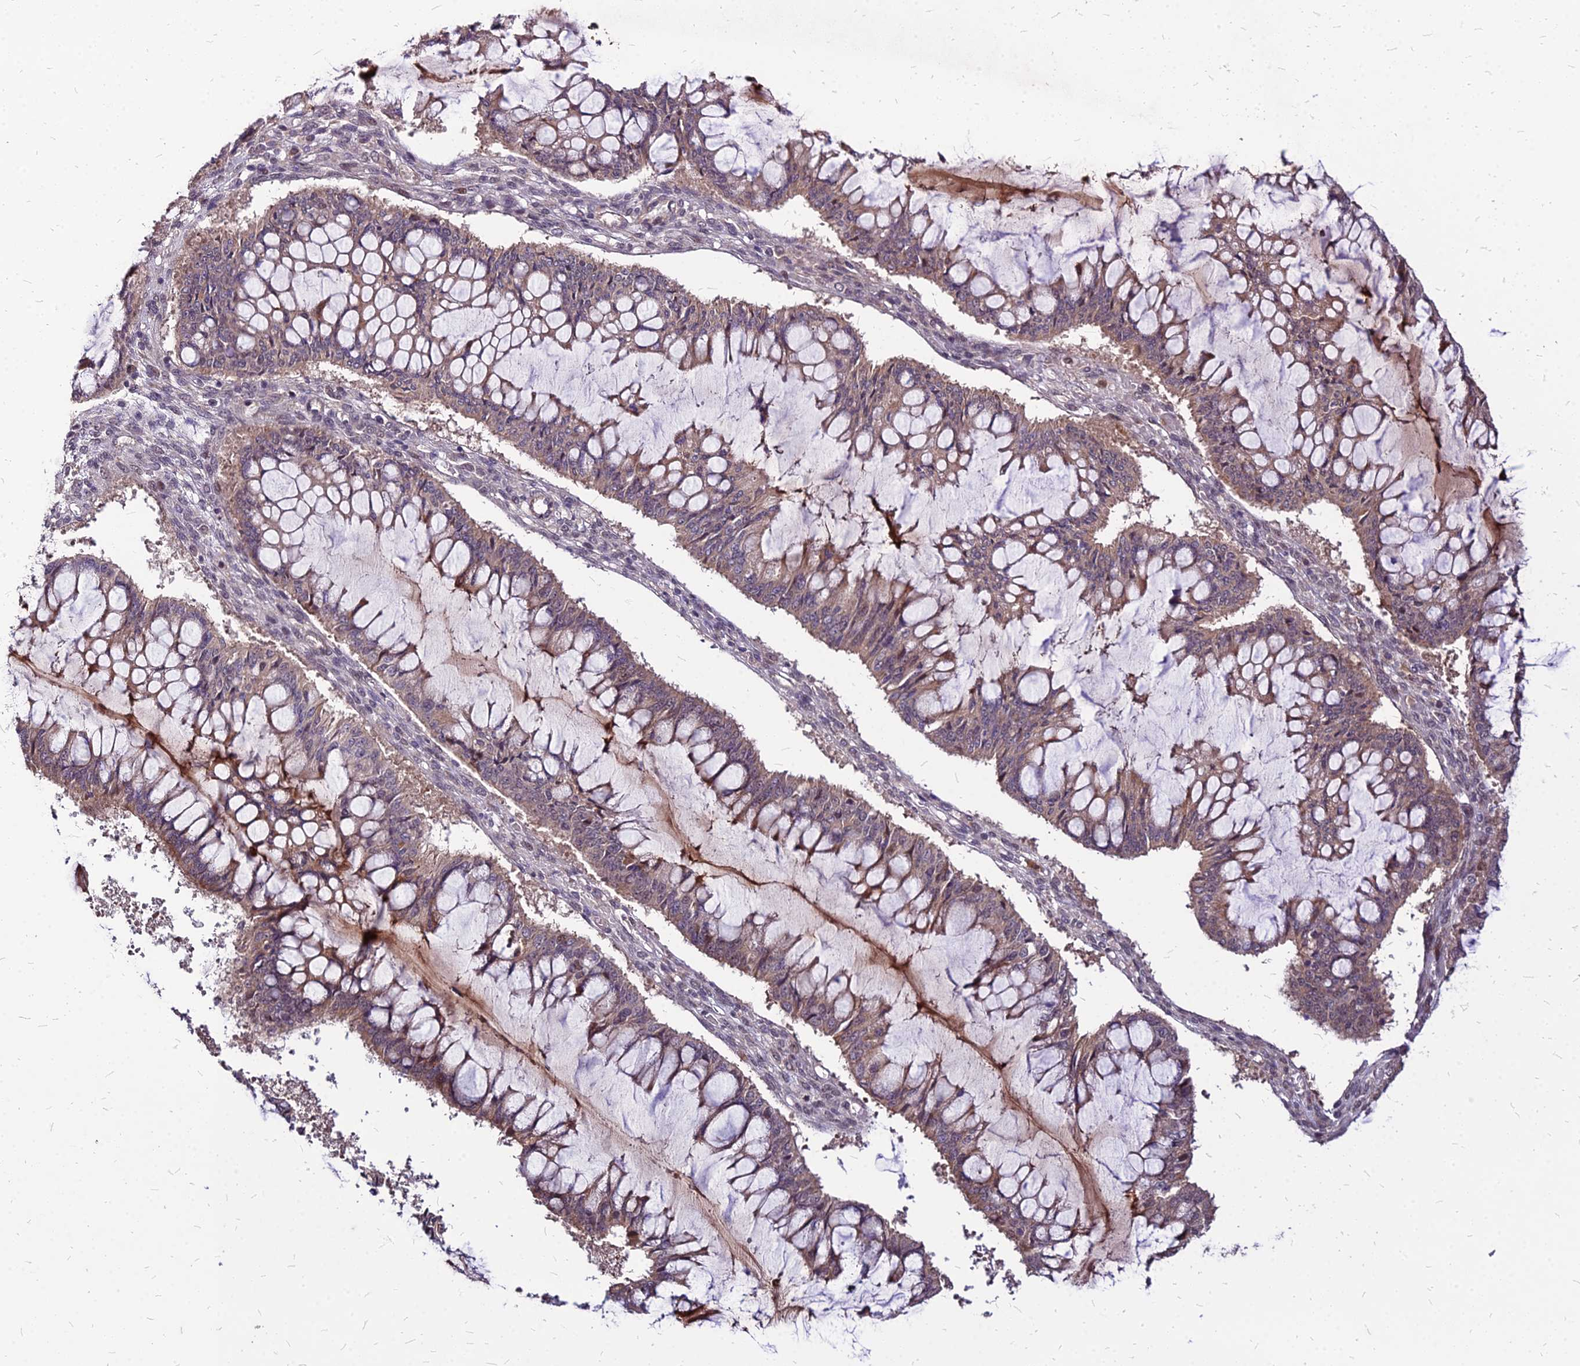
{"staining": {"intensity": "weak", "quantity": "25%-75%", "location": "cytoplasmic/membranous"}, "tissue": "ovarian cancer", "cell_type": "Tumor cells", "image_type": "cancer", "snomed": [{"axis": "morphology", "description": "Cystadenocarcinoma, mucinous, NOS"}, {"axis": "topography", "description": "Ovary"}], "caption": "Ovarian cancer (mucinous cystadenocarcinoma) stained for a protein displays weak cytoplasmic/membranous positivity in tumor cells.", "gene": "APBA3", "patient": {"sex": "female", "age": 73}}